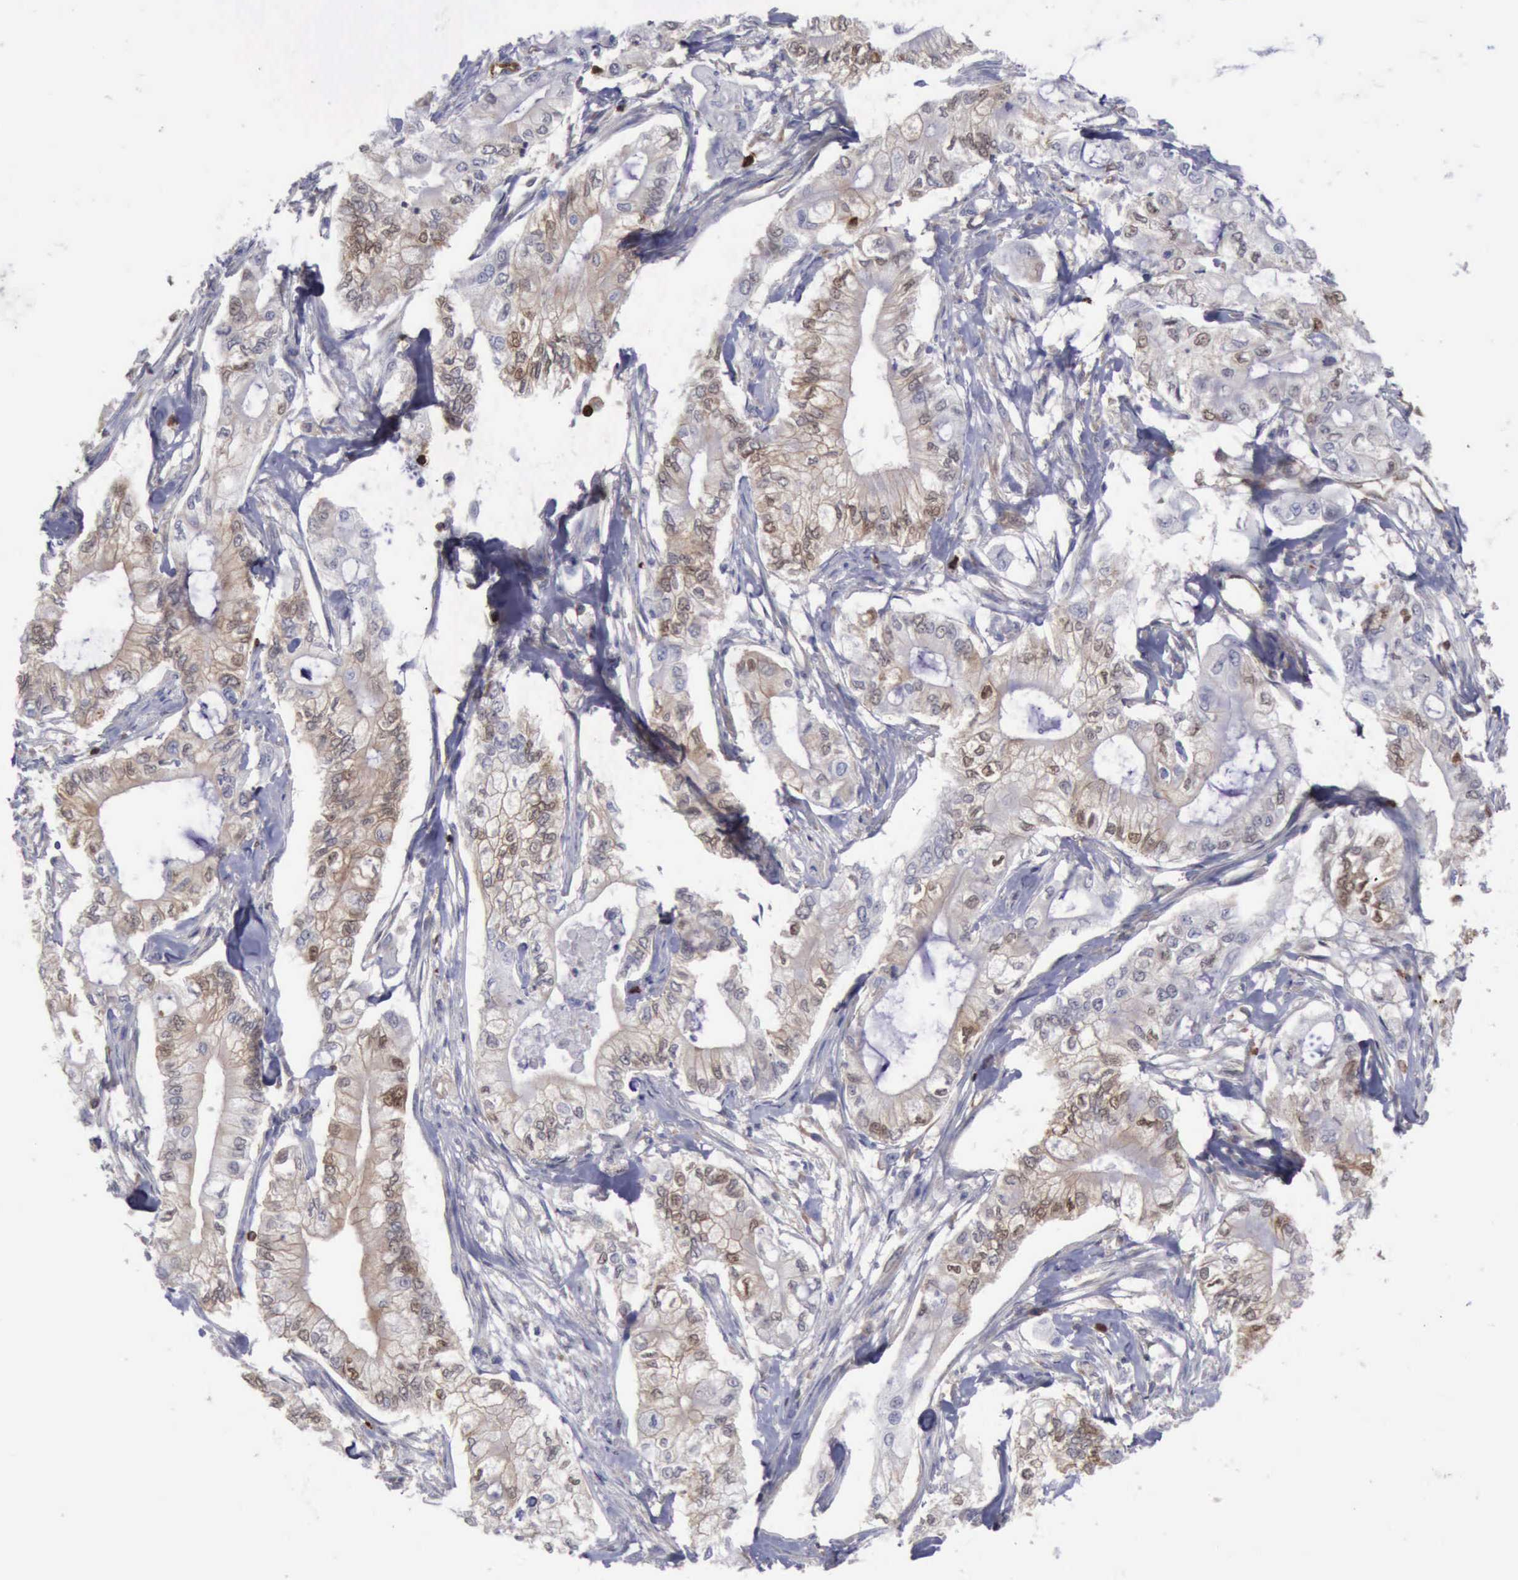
{"staining": {"intensity": "weak", "quantity": "25%-75%", "location": "cytoplasmic/membranous"}, "tissue": "pancreatic cancer", "cell_type": "Tumor cells", "image_type": "cancer", "snomed": [{"axis": "morphology", "description": "Adenocarcinoma, NOS"}, {"axis": "topography", "description": "Pancreas"}], "caption": "A histopathology image of human pancreatic cancer (adenocarcinoma) stained for a protein exhibits weak cytoplasmic/membranous brown staining in tumor cells. Ihc stains the protein of interest in brown and the nuclei are stained blue.", "gene": "PDCD4", "patient": {"sex": "male", "age": 79}}